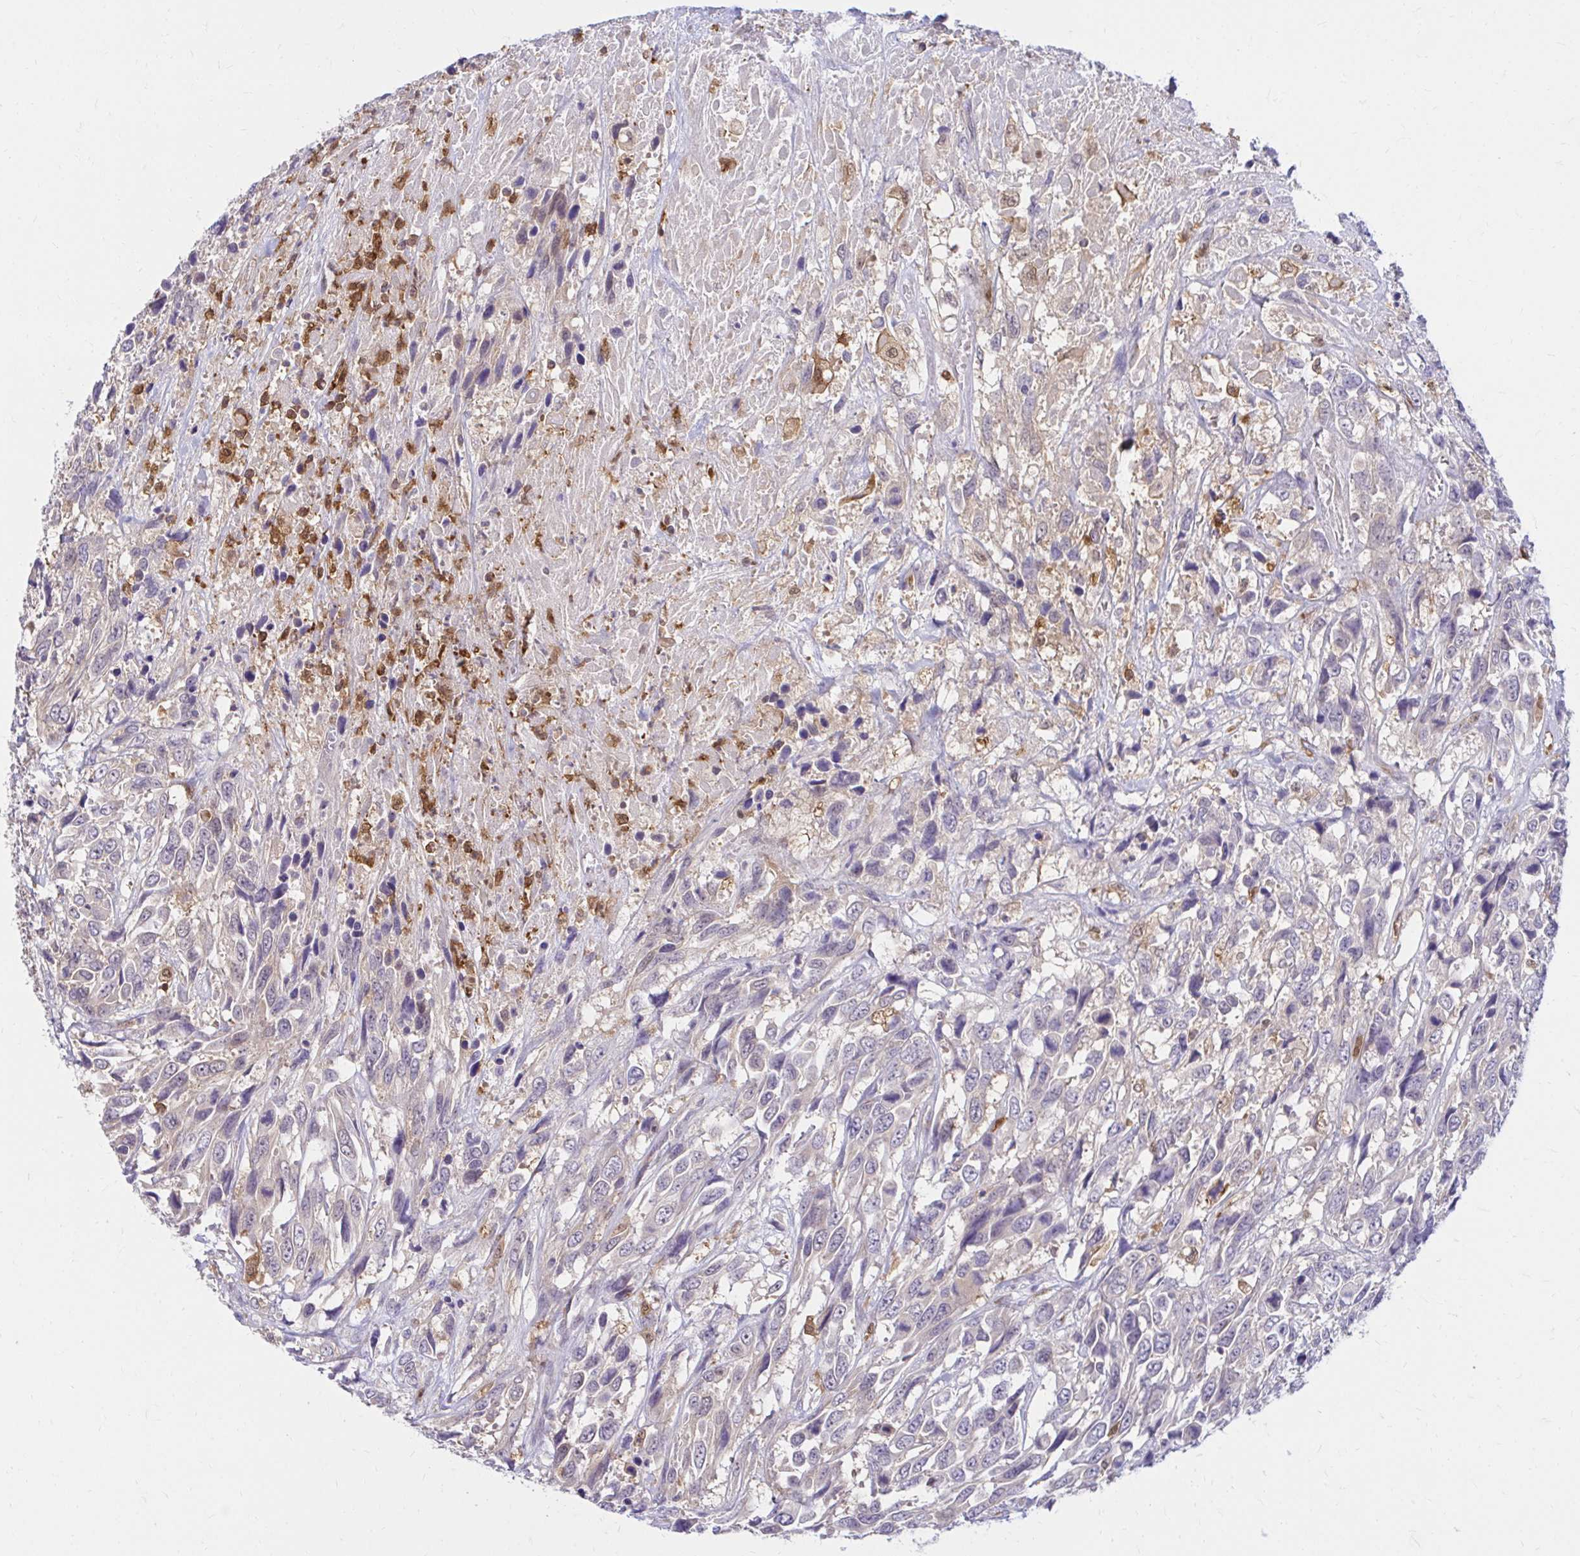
{"staining": {"intensity": "negative", "quantity": "none", "location": "none"}, "tissue": "urothelial cancer", "cell_type": "Tumor cells", "image_type": "cancer", "snomed": [{"axis": "morphology", "description": "Urothelial carcinoma, High grade"}, {"axis": "topography", "description": "Urinary bladder"}], "caption": "This is an immunohistochemistry micrograph of urothelial cancer. There is no expression in tumor cells.", "gene": "PYCARD", "patient": {"sex": "female", "age": 70}}